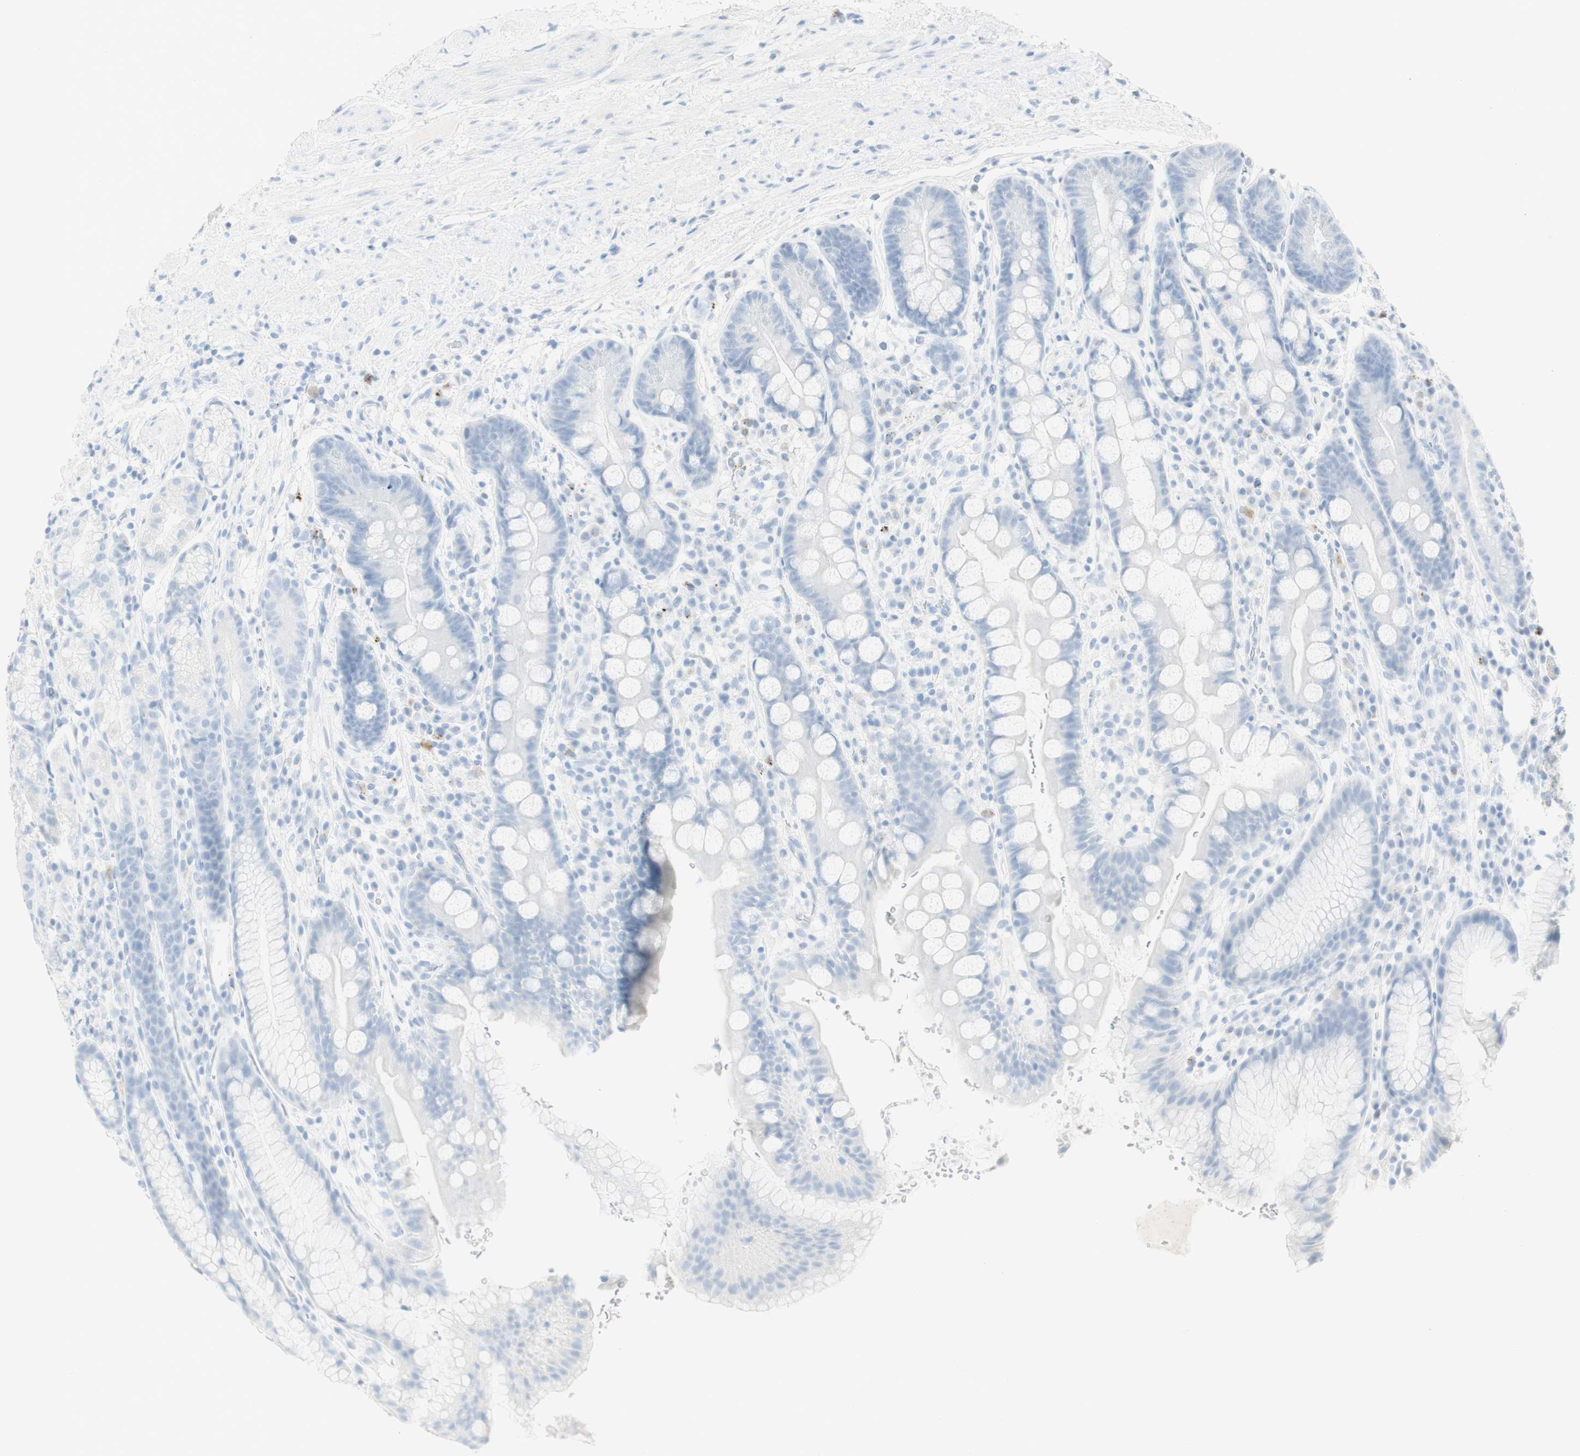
{"staining": {"intensity": "negative", "quantity": "none", "location": "none"}, "tissue": "stomach", "cell_type": "Glandular cells", "image_type": "normal", "snomed": [{"axis": "morphology", "description": "Normal tissue, NOS"}, {"axis": "topography", "description": "Stomach, lower"}], "caption": "Stomach was stained to show a protein in brown. There is no significant staining in glandular cells. (DAB immunohistochemistry, high magnification).", "gene": "NAPSA", "patient": {"sex": "male", "age": 52}}